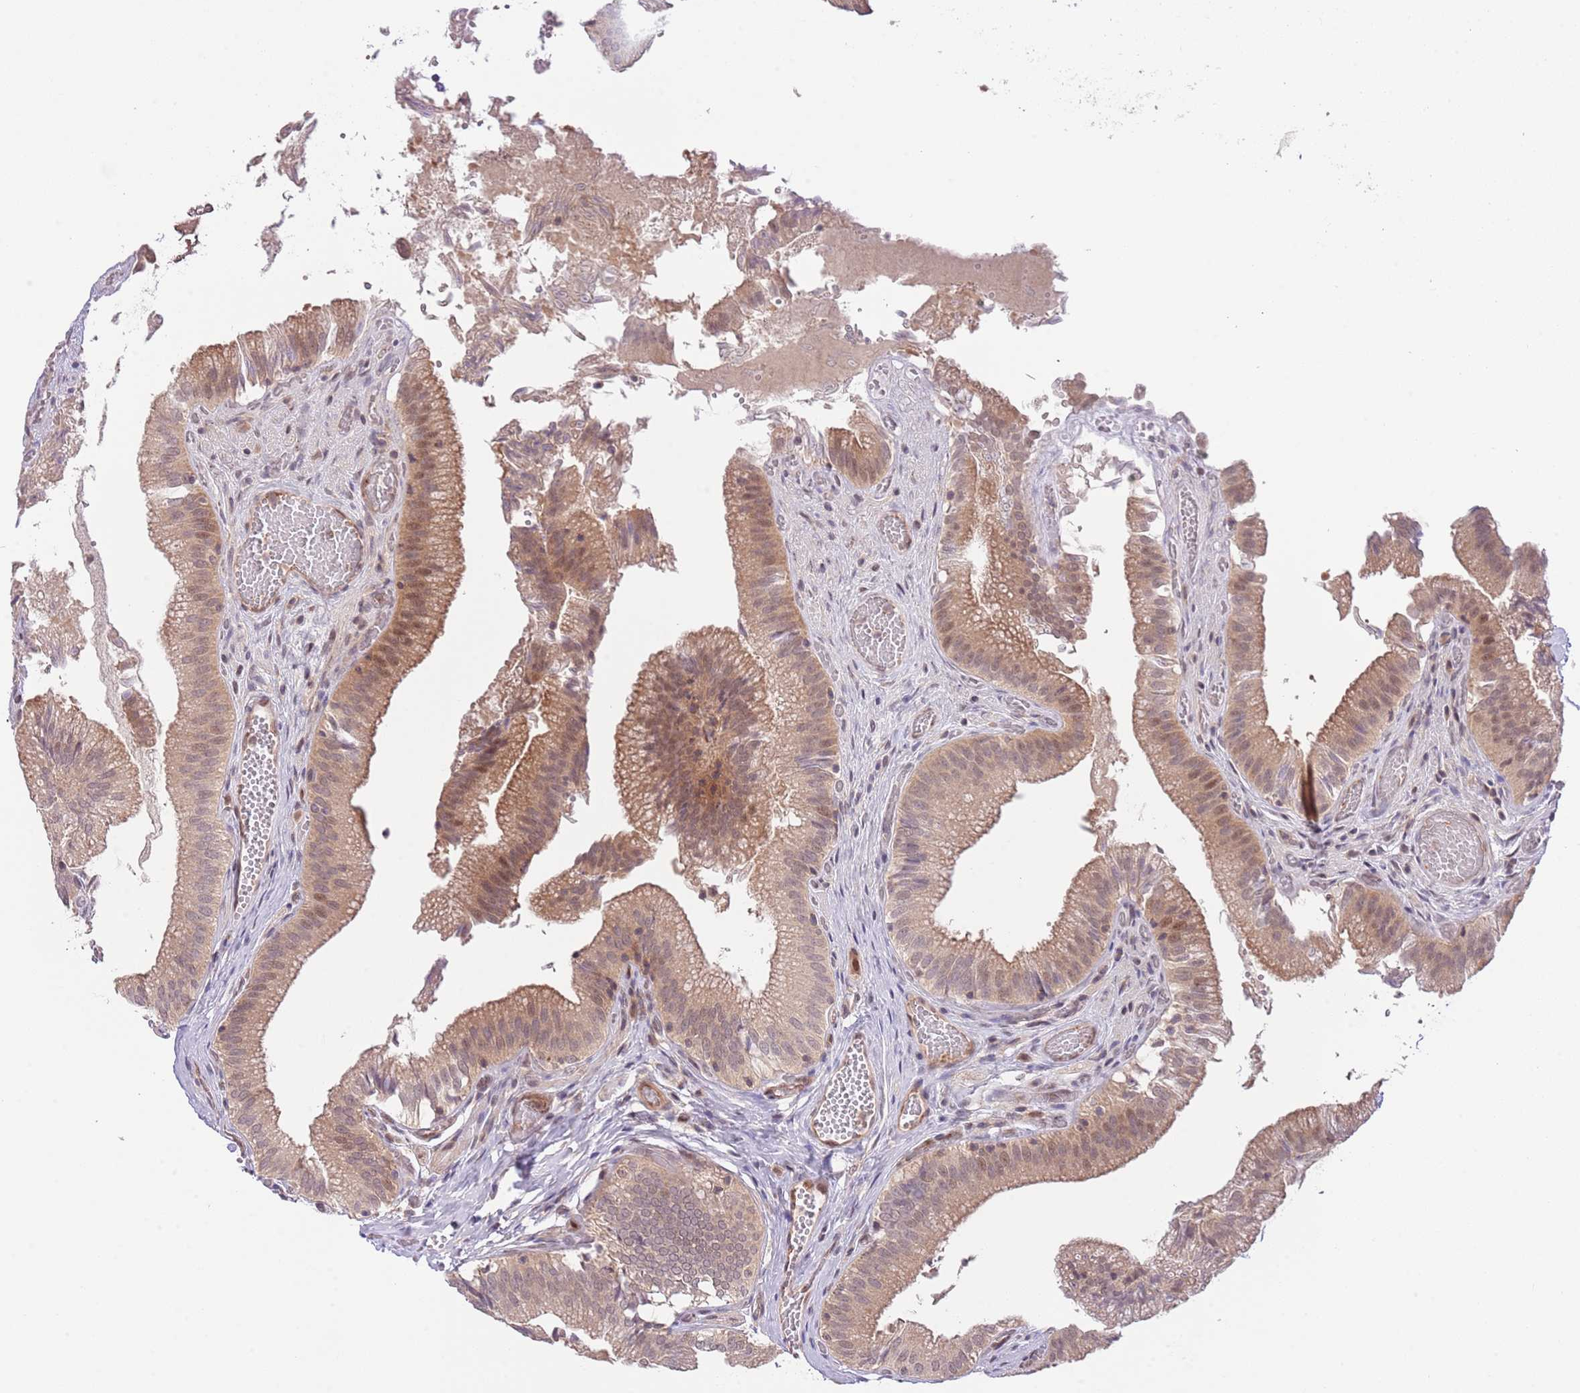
{"staining": {"intensity": "moderate", "quantity": "25%-75%", "location": "cytoplasmic/membranous,nuclear"}, "tissue": "gallbladder", "cell_type": "Glandular cells", "image_type": "normal", "snomed": [{"axis": "morphology", "description": "Normal tissue, NOS"}, {"axis": "topography", "description": "Gallbladder"}, {"axis": "topography", "description": "Peripheral nerve tissue"}], "caption": "Protein expression analysis of normal human gallbladder reveals moderate cytoplasmic/membranous,nuclear expression in about 25%-75% of glandular cells. The staining was performed using DAB to visualize the protein expression in brown, while the nuclei were stained in blue with hematoxylin (Magnification: 20x).", "gene": "PRR16", "patient": {"sex": "male", "age": 17}}